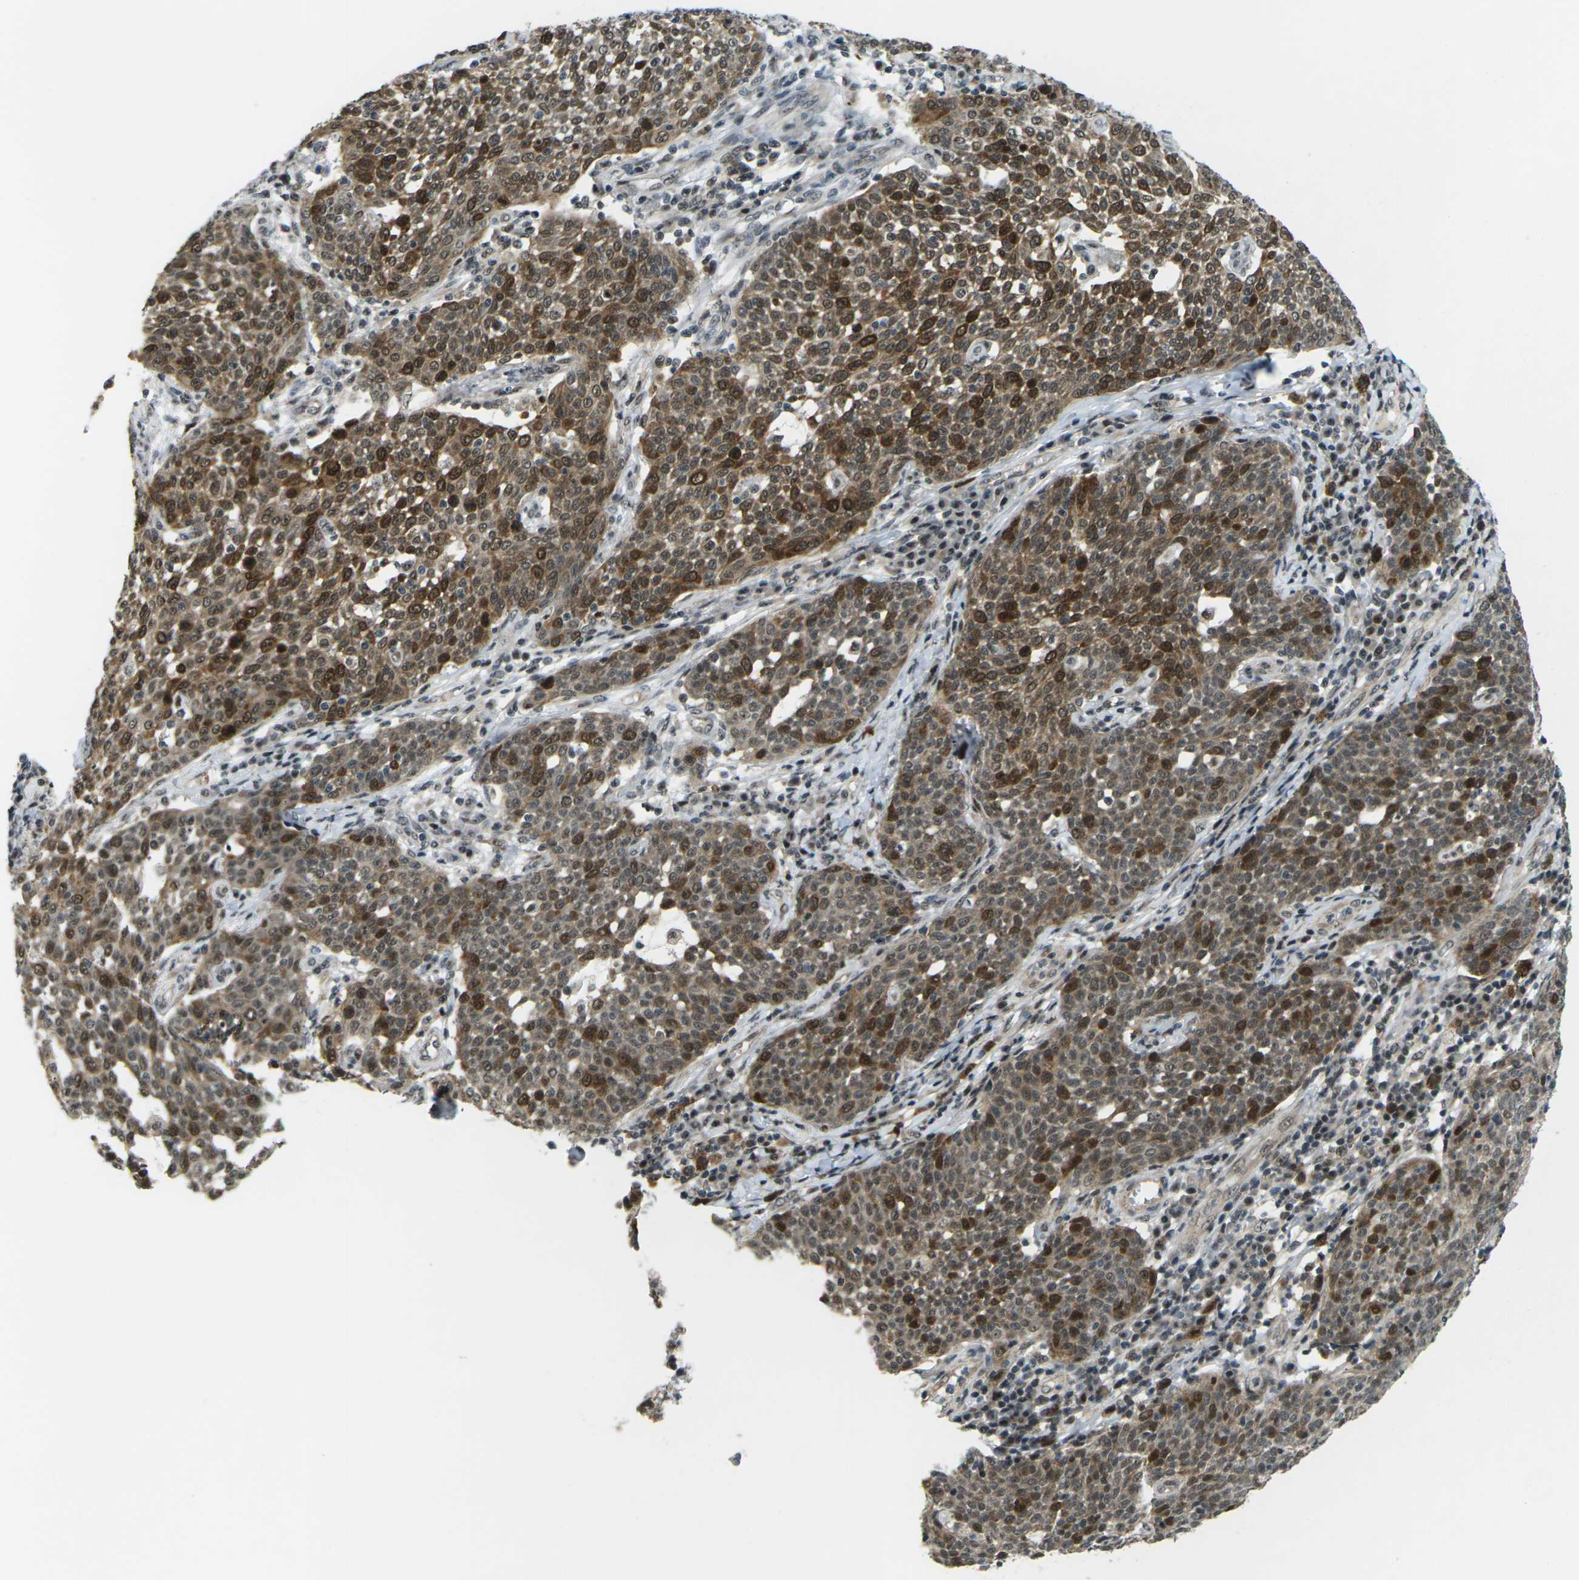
{"staining": {"intensity": "moderate", "quantity": ">75%", "location": "cytoplasmic/membranous,nuclear"}, "tissue": "cervical cancer", "cell_type": "Tumor cells", "image_type": "cancer", "snomed": [{"axis": "morphology", "description": "Squamous cell carcinoma, NOS"}, {"axis": "topography", "description": "Cervix"}], "caption": "Immunohistochemistry (DAB) staining of cervical cancer (squamous cell carcinoma) demonstrates moderate cytoplasmic/membranous and nuclear protein positivity in approximately >75% of tumor cells.", "gene": "UBE2S", "patient": {"sex": "female", "age": 34}}